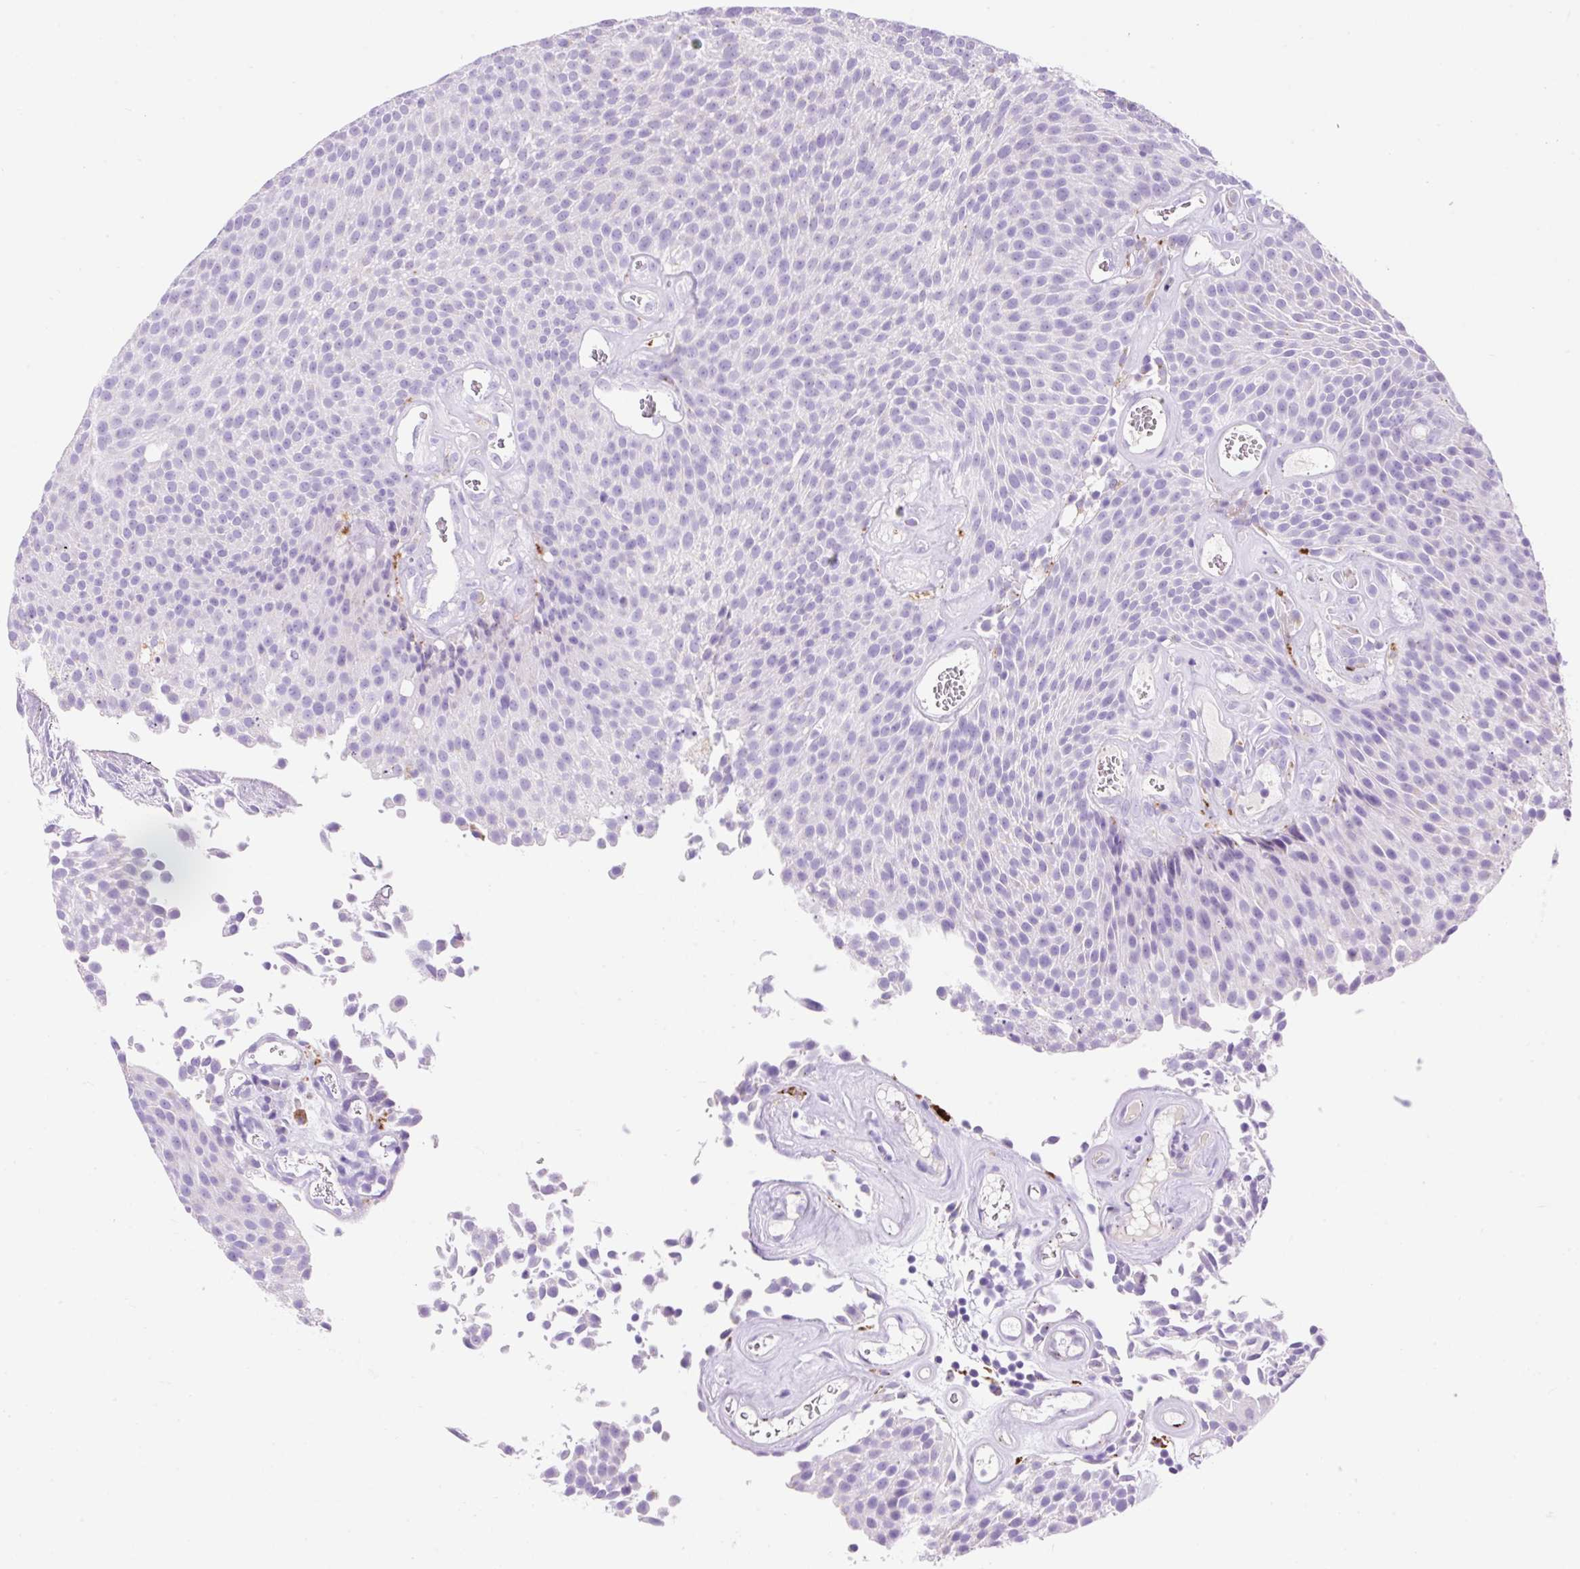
{"staining": {"intensity": "negative", "quantity": "none", "location": "none"}, "tissue": "urothelial cancer", "cell_type": "Tumor cells", "image_type": "cancer", "snomed": [{"axis": "morphology", "description": "Urothelial carcinoma, Low grade"}, {"axis": "topography", "description": "Urinary bladder"}], "caption": "An IHC micrograph of urothelial cancer is shown. There is no staining in tumor cells of urothelial cancer.", "gene": "HEXB", "patient": {"sex": "female", "age": 79}}